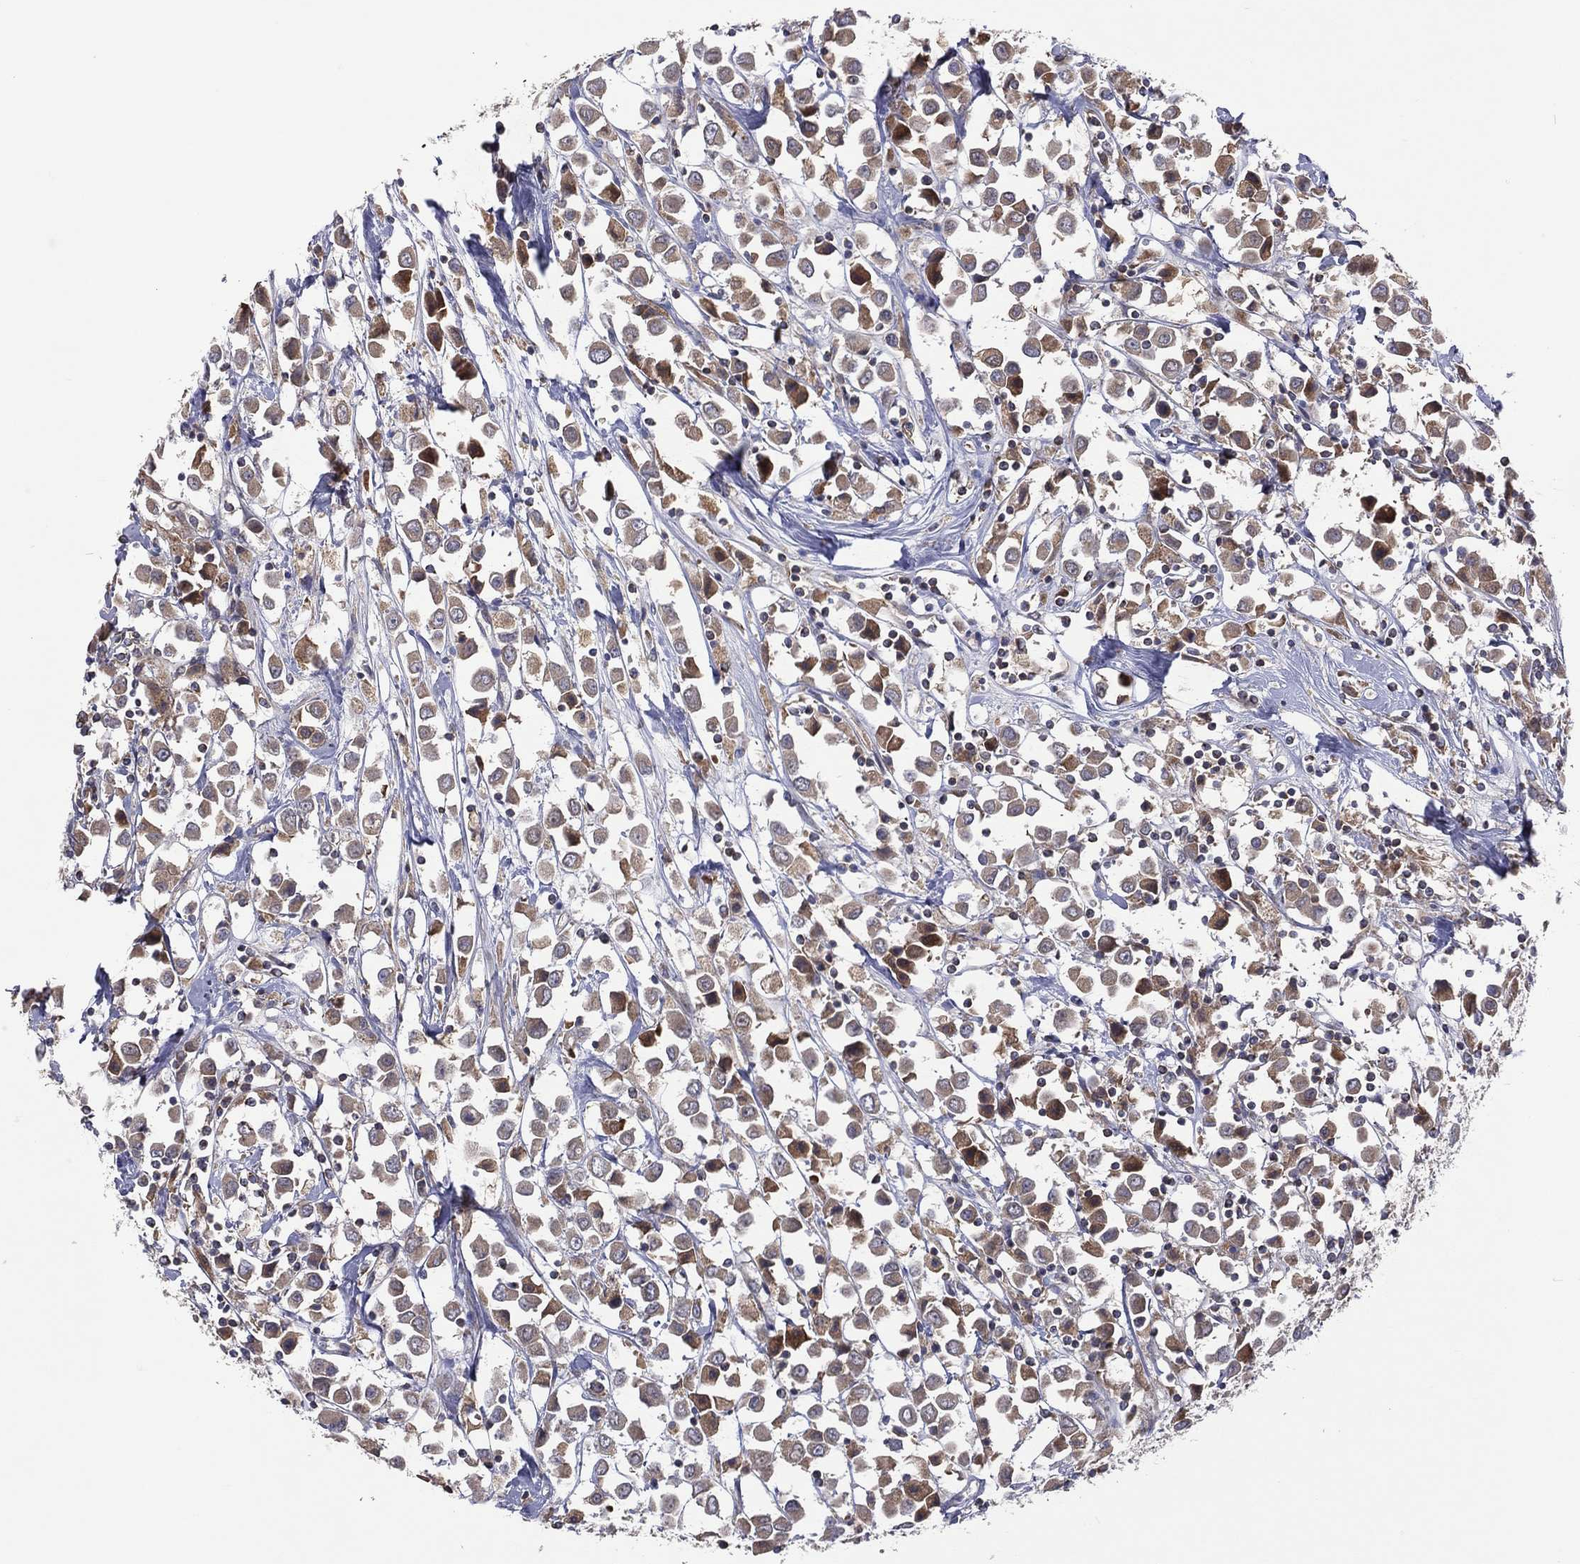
{"staining": {"intensity": "strong", "quantity": "<25%", "location": "cytoplasmic/membranous"}, "tissue": "breast cancer", "cell_type": "Tumor cells", "image_type": "cancer", "snomed": [{"axis": "morphology", "description": "Duct carcinoma"}, {"axis": "topography", "description": "Breast"}], "caption": "Invasive ductal carcinoma (breast) was stained to show a protein in brown. There is medium levels of strong cytoplasmic/membranous positivity in approximately <25% of tumor cells.", "gene": "STARD3", "patient": {"sex": "female", "age": 61}}